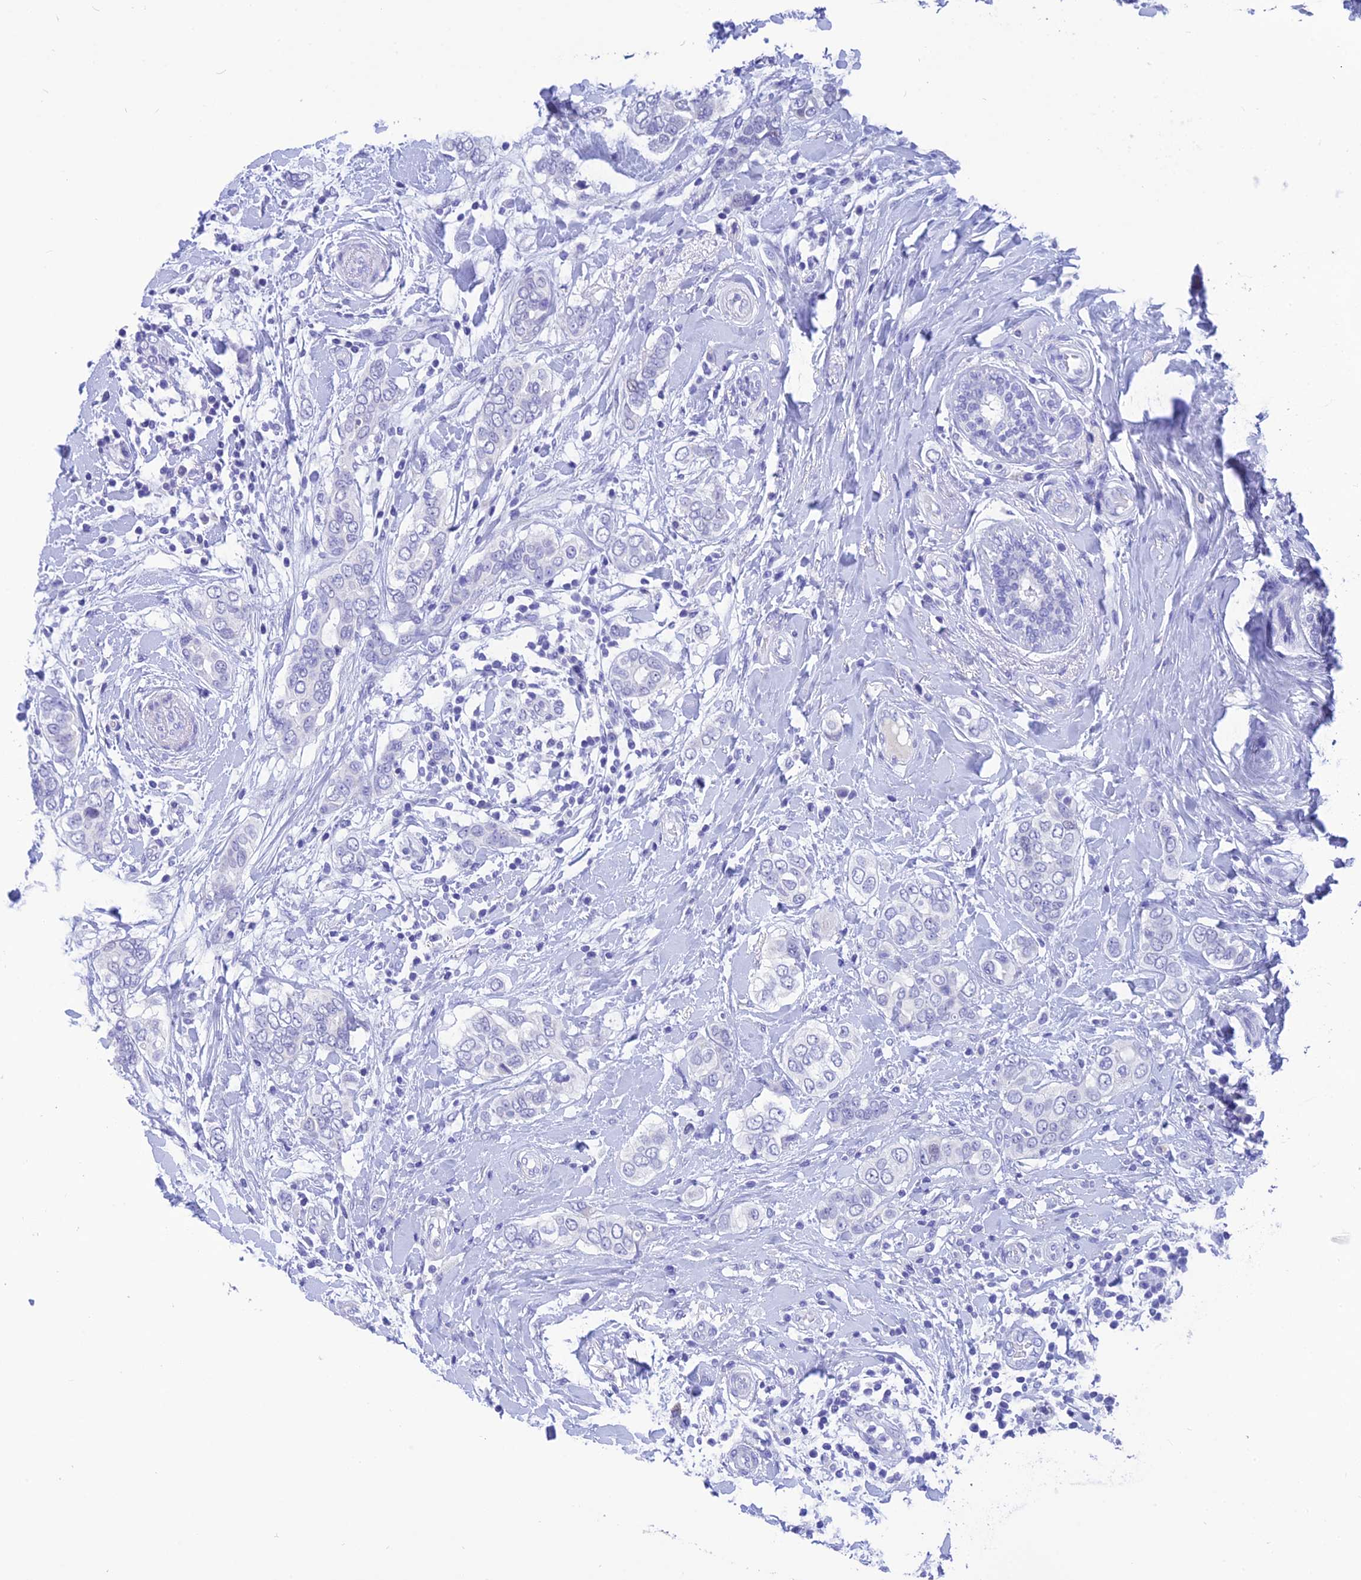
{"staining": {"intensity": "negative", "quantity": "none", "location": "none"}, "tissue": "breast cancer", "cell_type": "Tumor cells", "image_type": "cancer", "snomed": [{"axis": "morphology", "description": "Lobular carcinoma"}, {"axis": "topography", "description": "Breast"}], "caption": "Immunohistochemistry image of neoplastic tissue: human lobular carcinoma (breast) stained with DAB (3,3'-diaminobenzidine) reveals no significant protein positivity in tumor cells.", "gene": "KDELR3", "patient": {"sex": "female", "age": 51}}